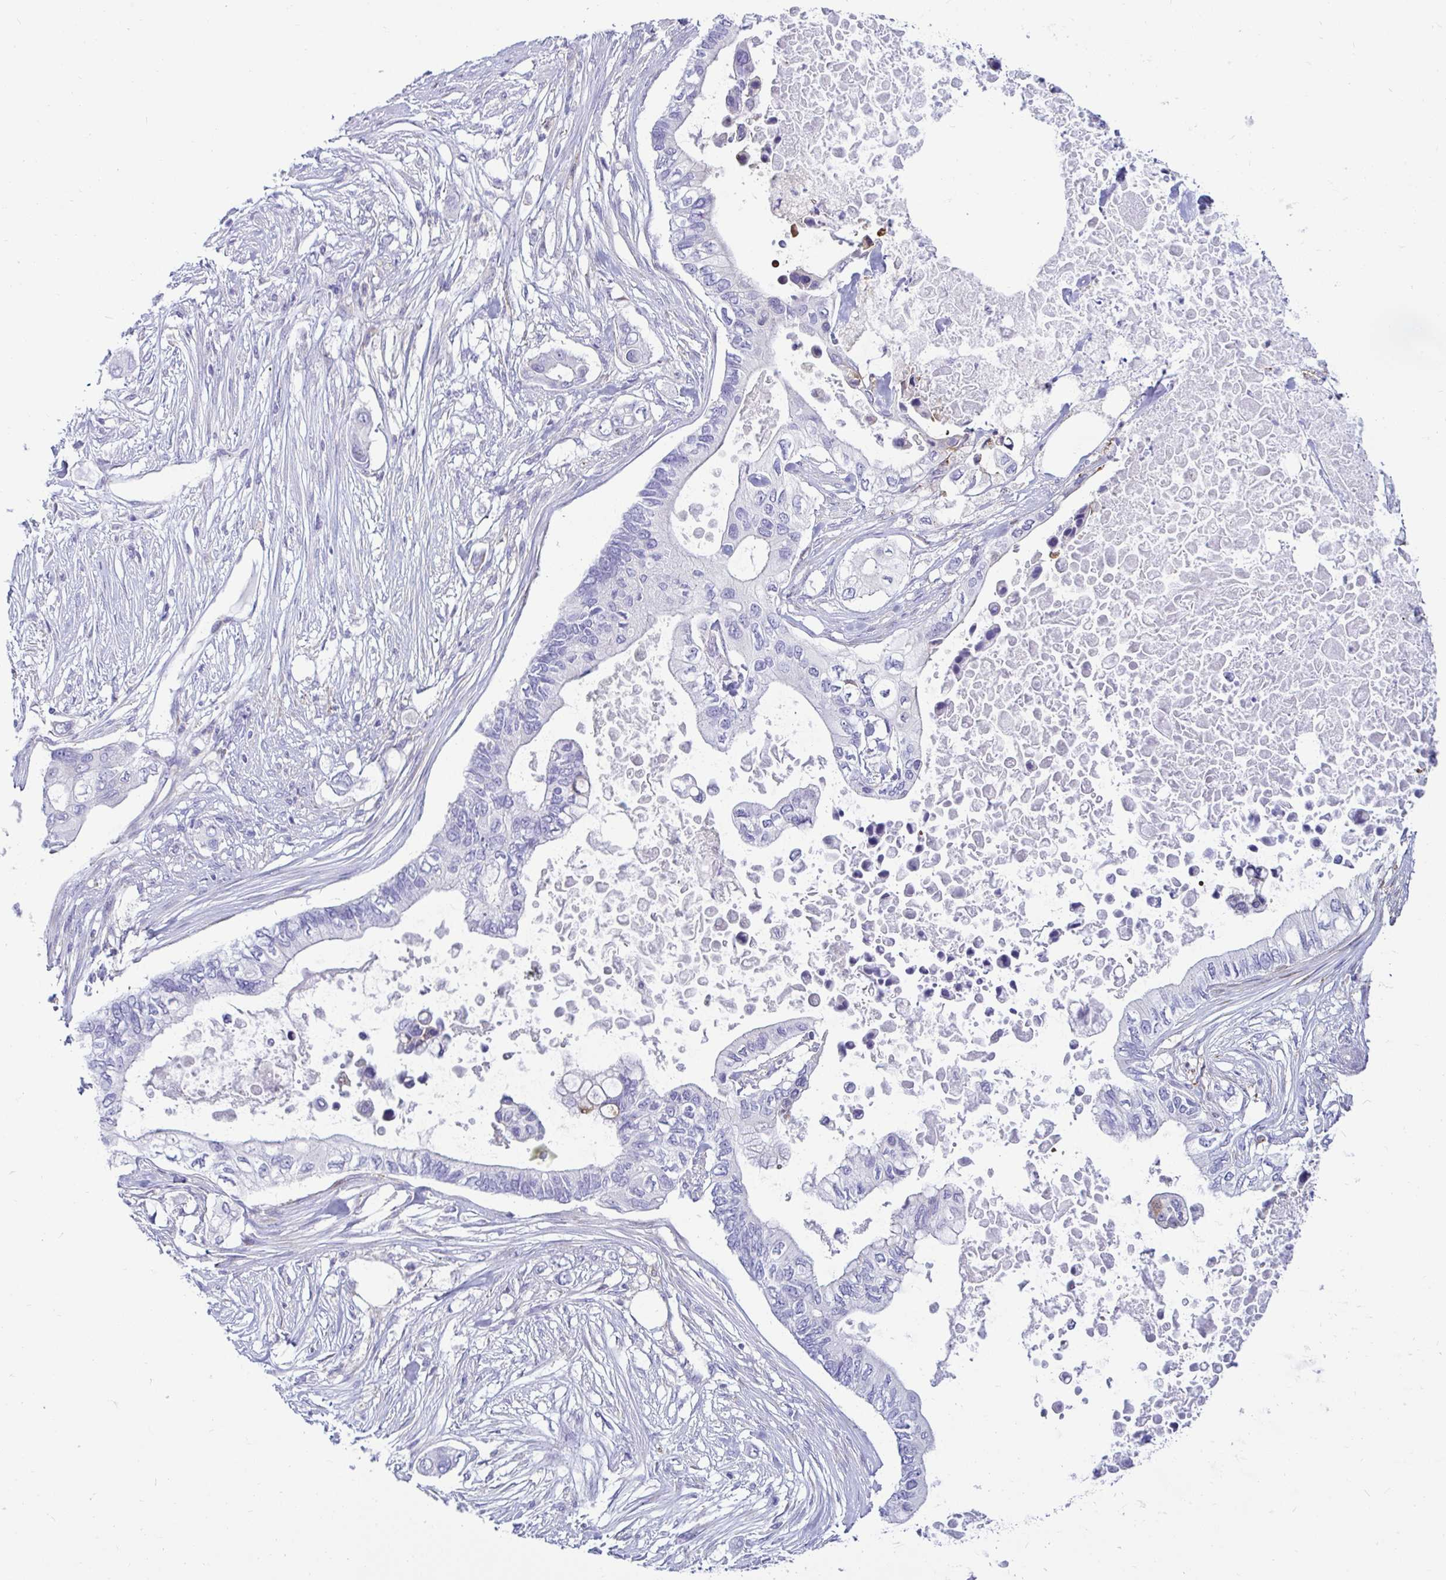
{"staining": {"intensity": "negative", "quantity": "none", "location": "none"}, "tissue": "pancreatic cancer", "cell_type": "Tumor cells", "image_type": "cancer", "snomed": [{"axis": "morphology", "description": "Adenocarcinoma, NOS"}, {"axis": "topography", "description": "Pancreas"}], "caption": "Photomicrograph shows no significant protein expression in tumor cells of pancreatic adenocarcinoma. Brightfield microscopy of IHC stained with DAB (3,3'-diaminobenzidine) (brown) and hematoxylin (blue), captured at high magnification.", "gene": "TFPI2", "patient": {"sex": "female", "age": 63}}